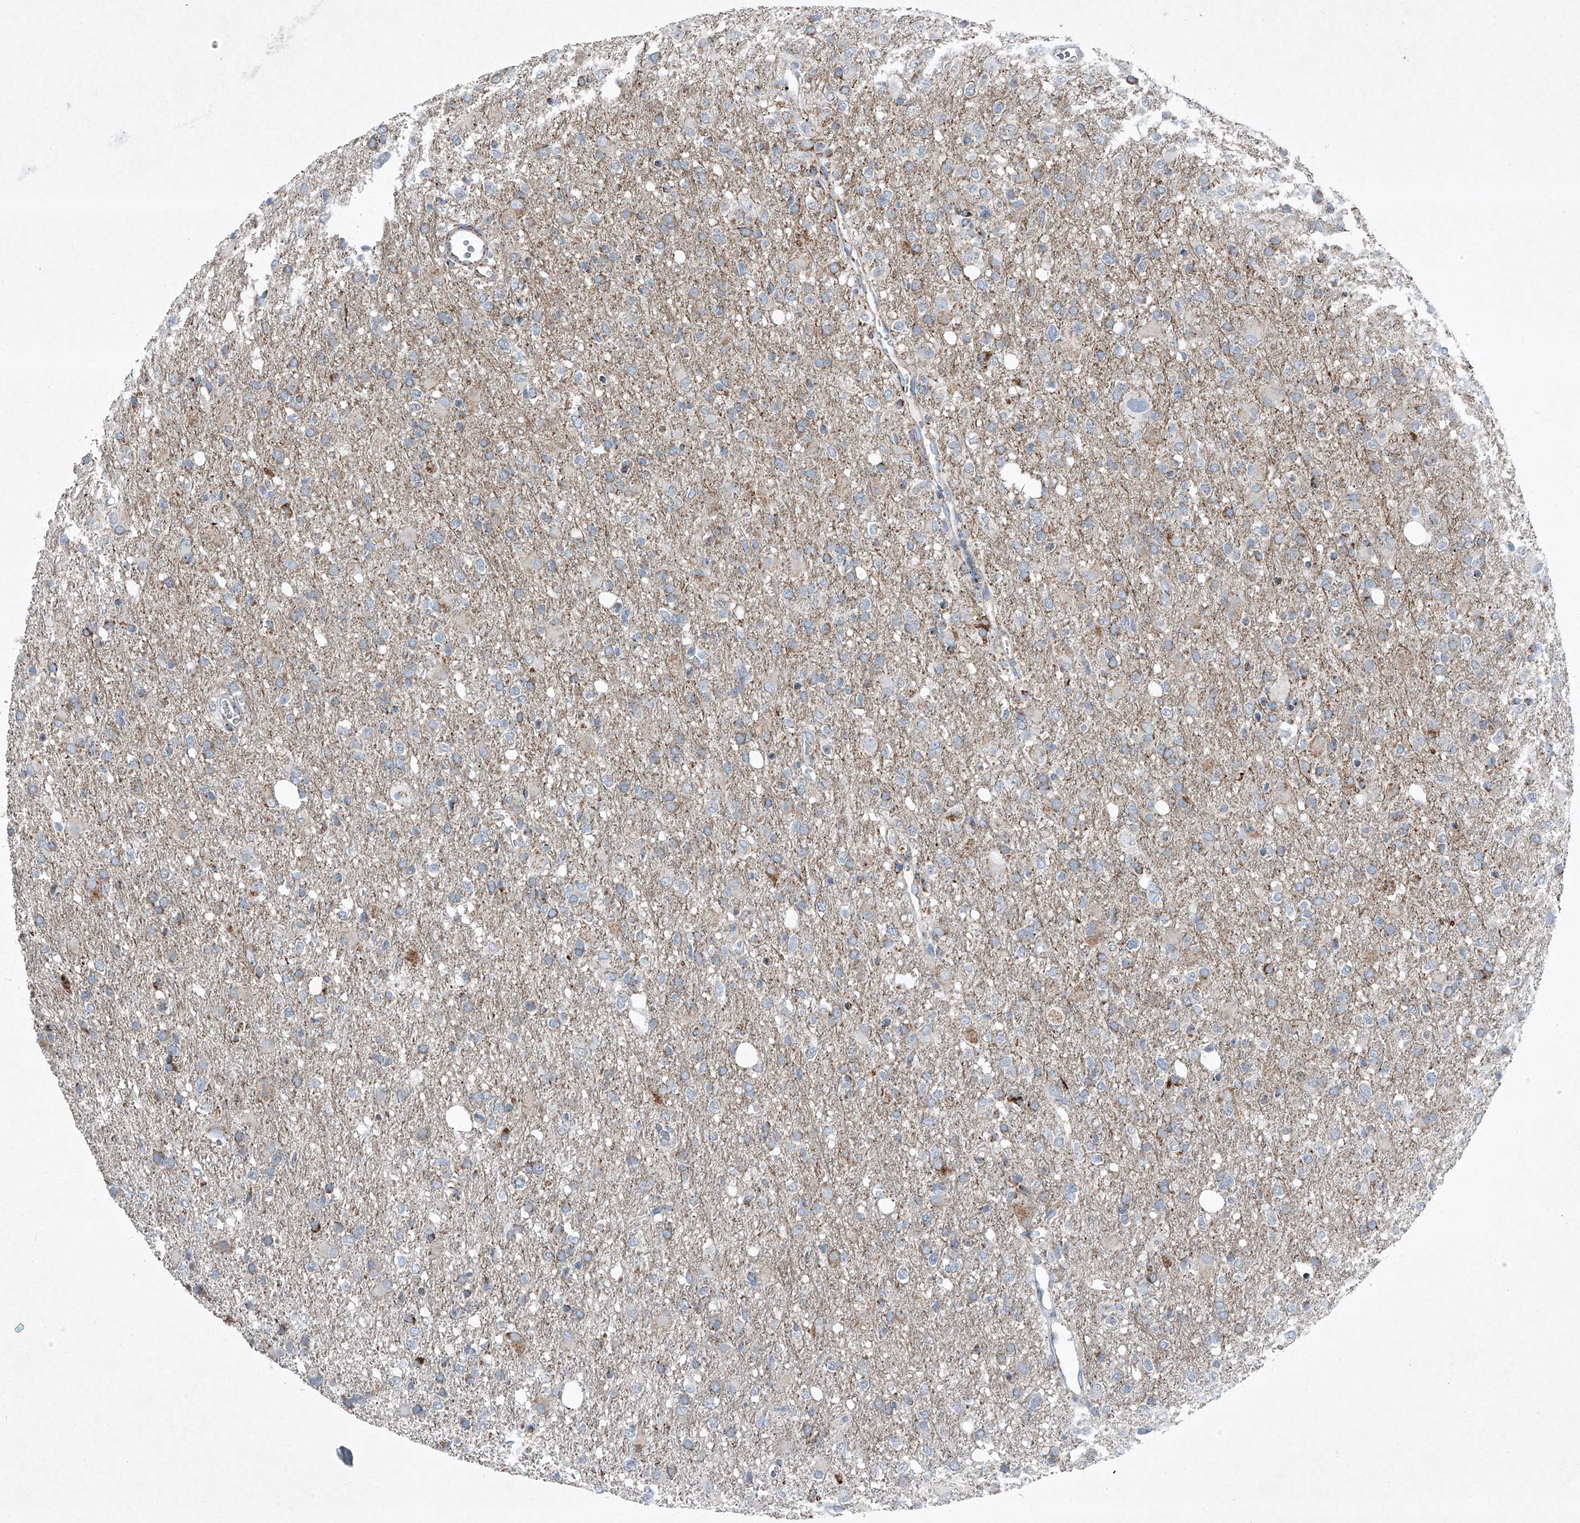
{"staining": {"intensity": "weak", "quantity": ">75%", "location": "cytoplasmic/membranous"}, "tissue": "glioma", "cell_type": "Tumor cells", "image_type": "cancer", "snomed": [{"axis": "morphology", "description": "Glioma, malignant, High grade"}, {"axis": "topography", "description": "Brain"}], "caption": "Malignant glioma (high-grade) was stained to show a protein in brown. There is low levels of weak cytoplasmic/membranous positivity in approximately >75% of tumor cells. The staining was performed using DAB, with brown indicating positive protein expression. Nuclei are stained blue with hematoxylin.", "gene": "CHRNA7", "patient": {"sex": "female", "age": 57}}